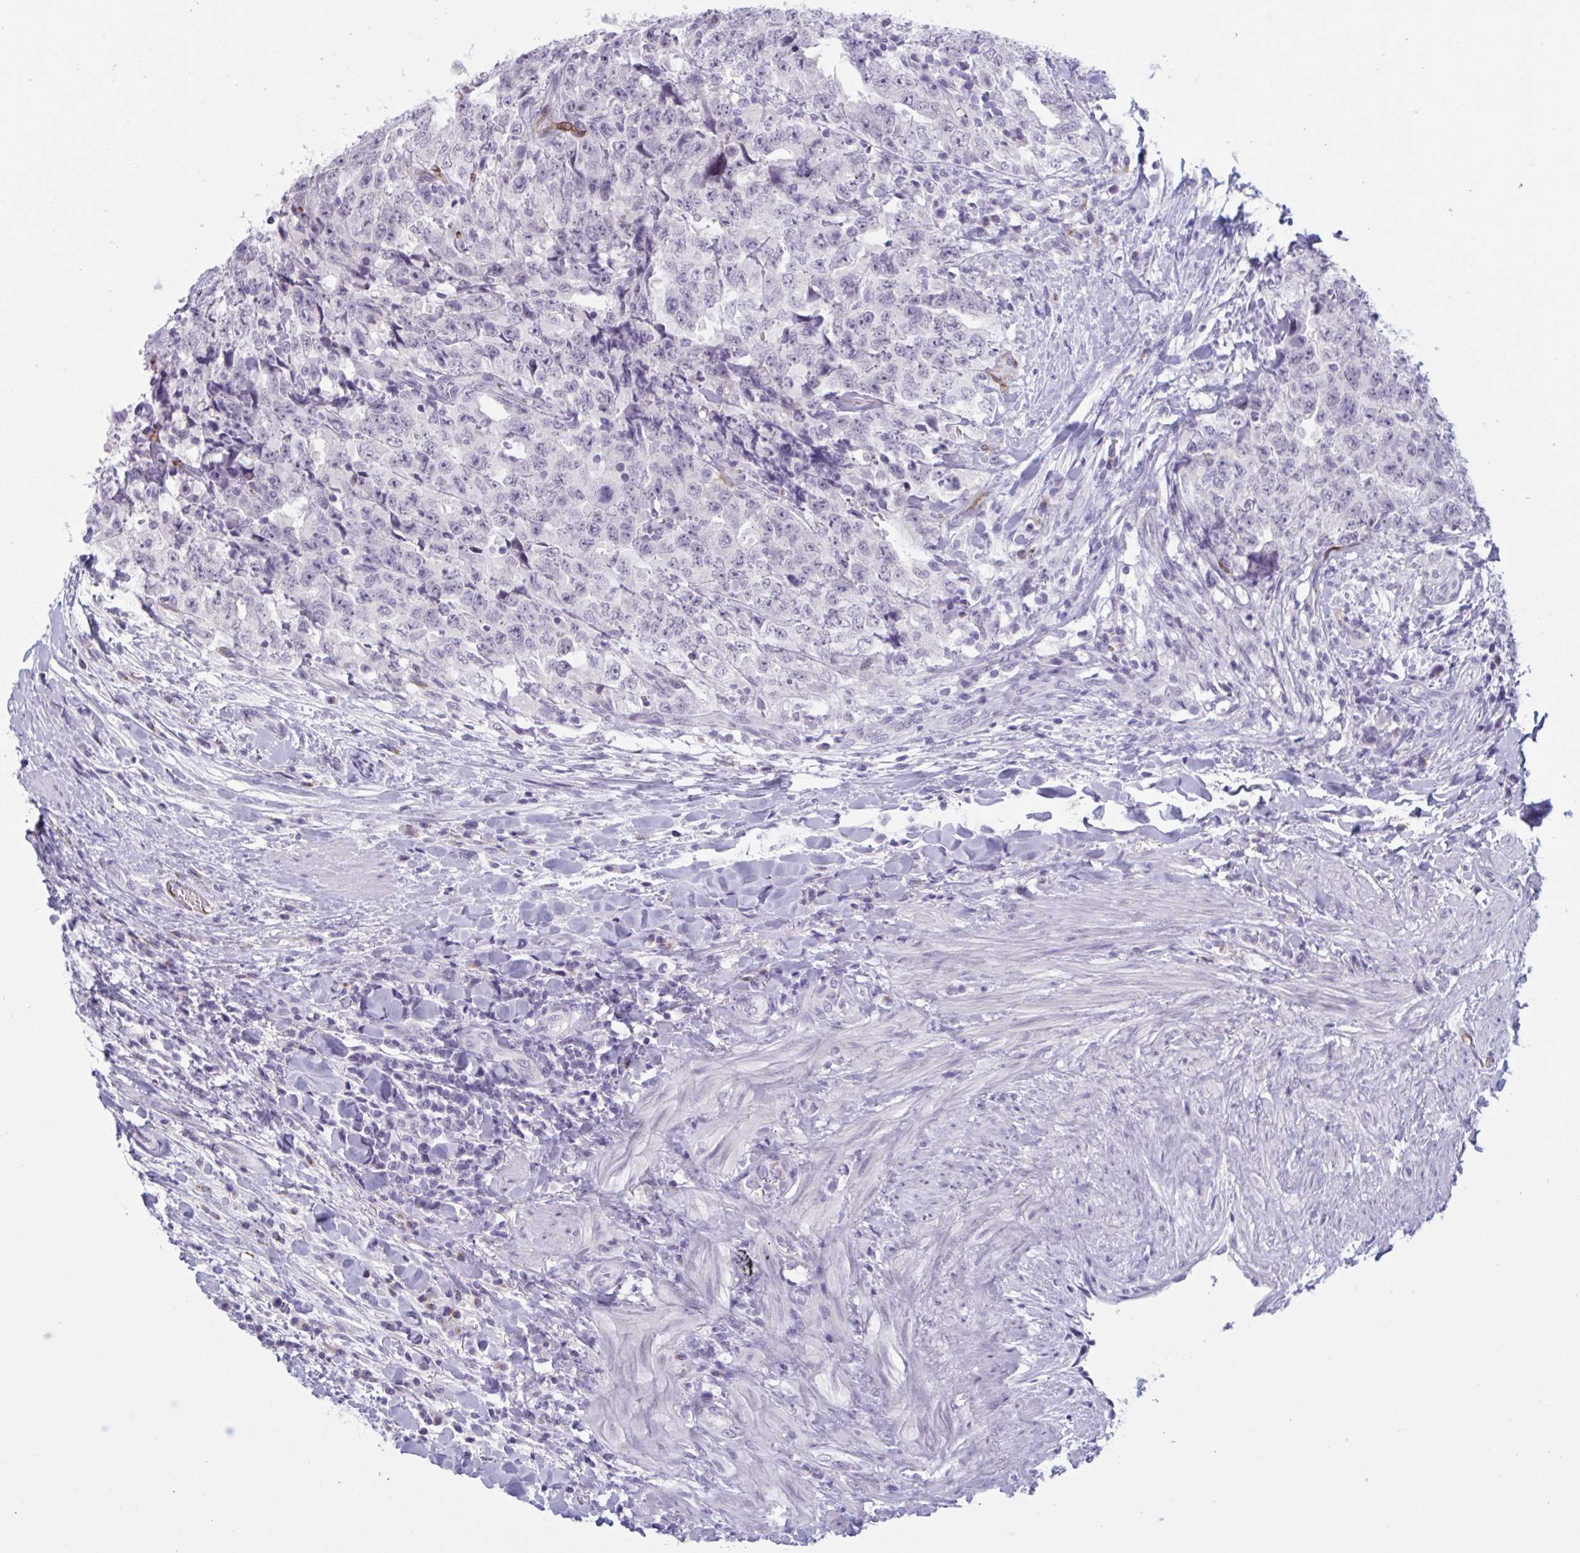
{"staining": {"intensity": "negative", "quantity": "none", "location": "none"}, "tissue": "testis cancer", "cell_type": "Tumor cells", "image_type": "cancer", "snomed": [{"axis": "morphology", "description": "Carcinoma, Embryonal, NOS"}, {"axis": "topography", "description": "Testis"}], "caption": "This is a photomicrograph of immunohistochemistry staining of embryonal carcinoma (testis), which shows no staining in tumor cells. (DAB (3,3'-diaminobenzidine) immunohistochemistry (IHC) with hematoxylin counter stain).", "gene": "HSD11B2", "patient": {"sex": "male", "age": 24}}